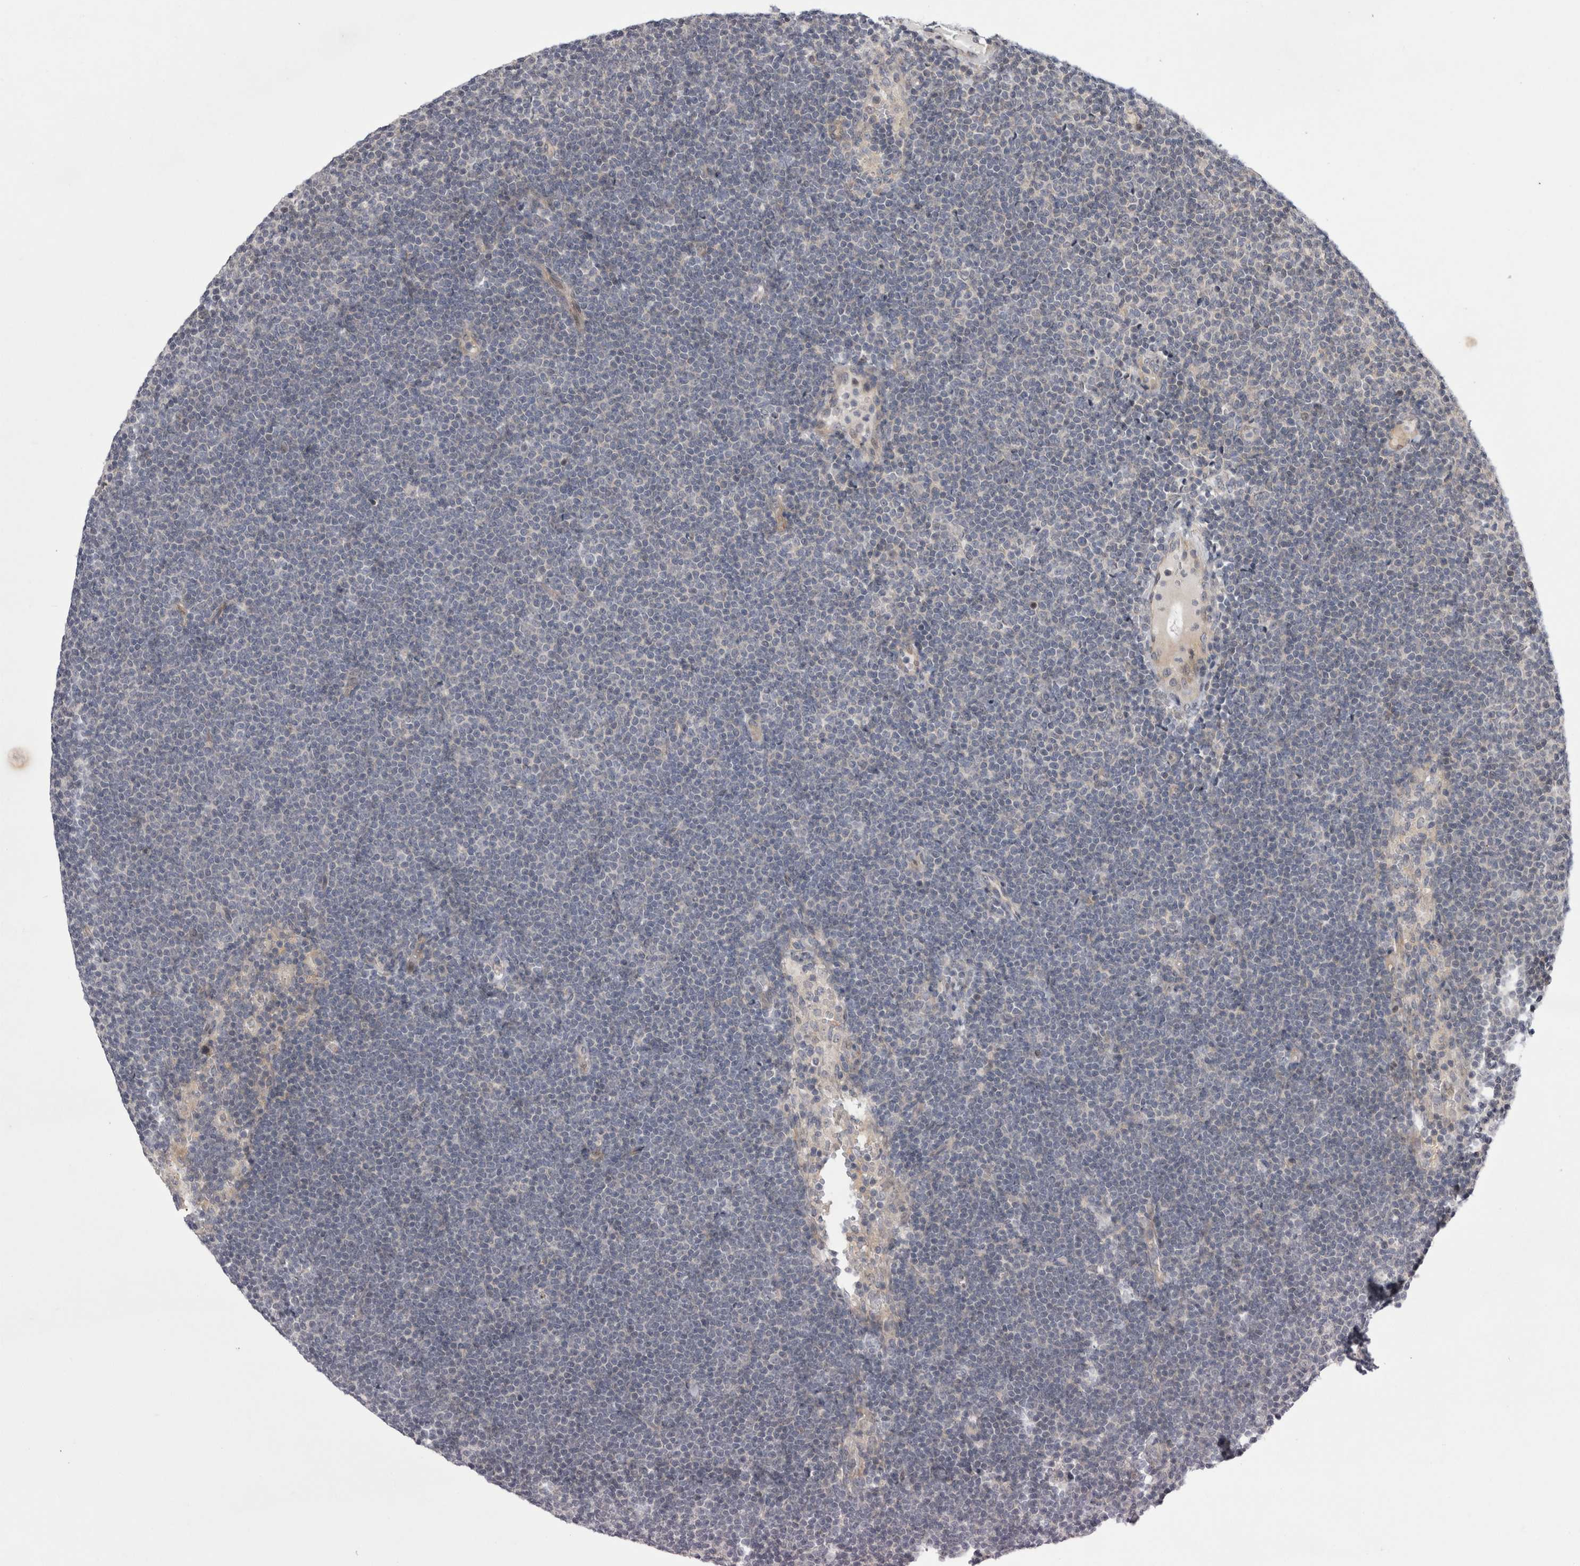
{"staining": {"intensity": "negative", "quantity": "none", "location": "none"}, "tissue": "lymphoma", "cell_type": "Tumor cells", "image_type": "cancer", "snomed": [{"axis": "morphology", "description": "Malignant lymphoma, non-Hodgkin's type, Low grade"}, {"axis": "topography", "description": "Lymph node"}], "caption": "IHC of lymphoma shows no staining in tumor cells.", "gene": "NENF", "patient": {"sex": "female", "age": 53}}